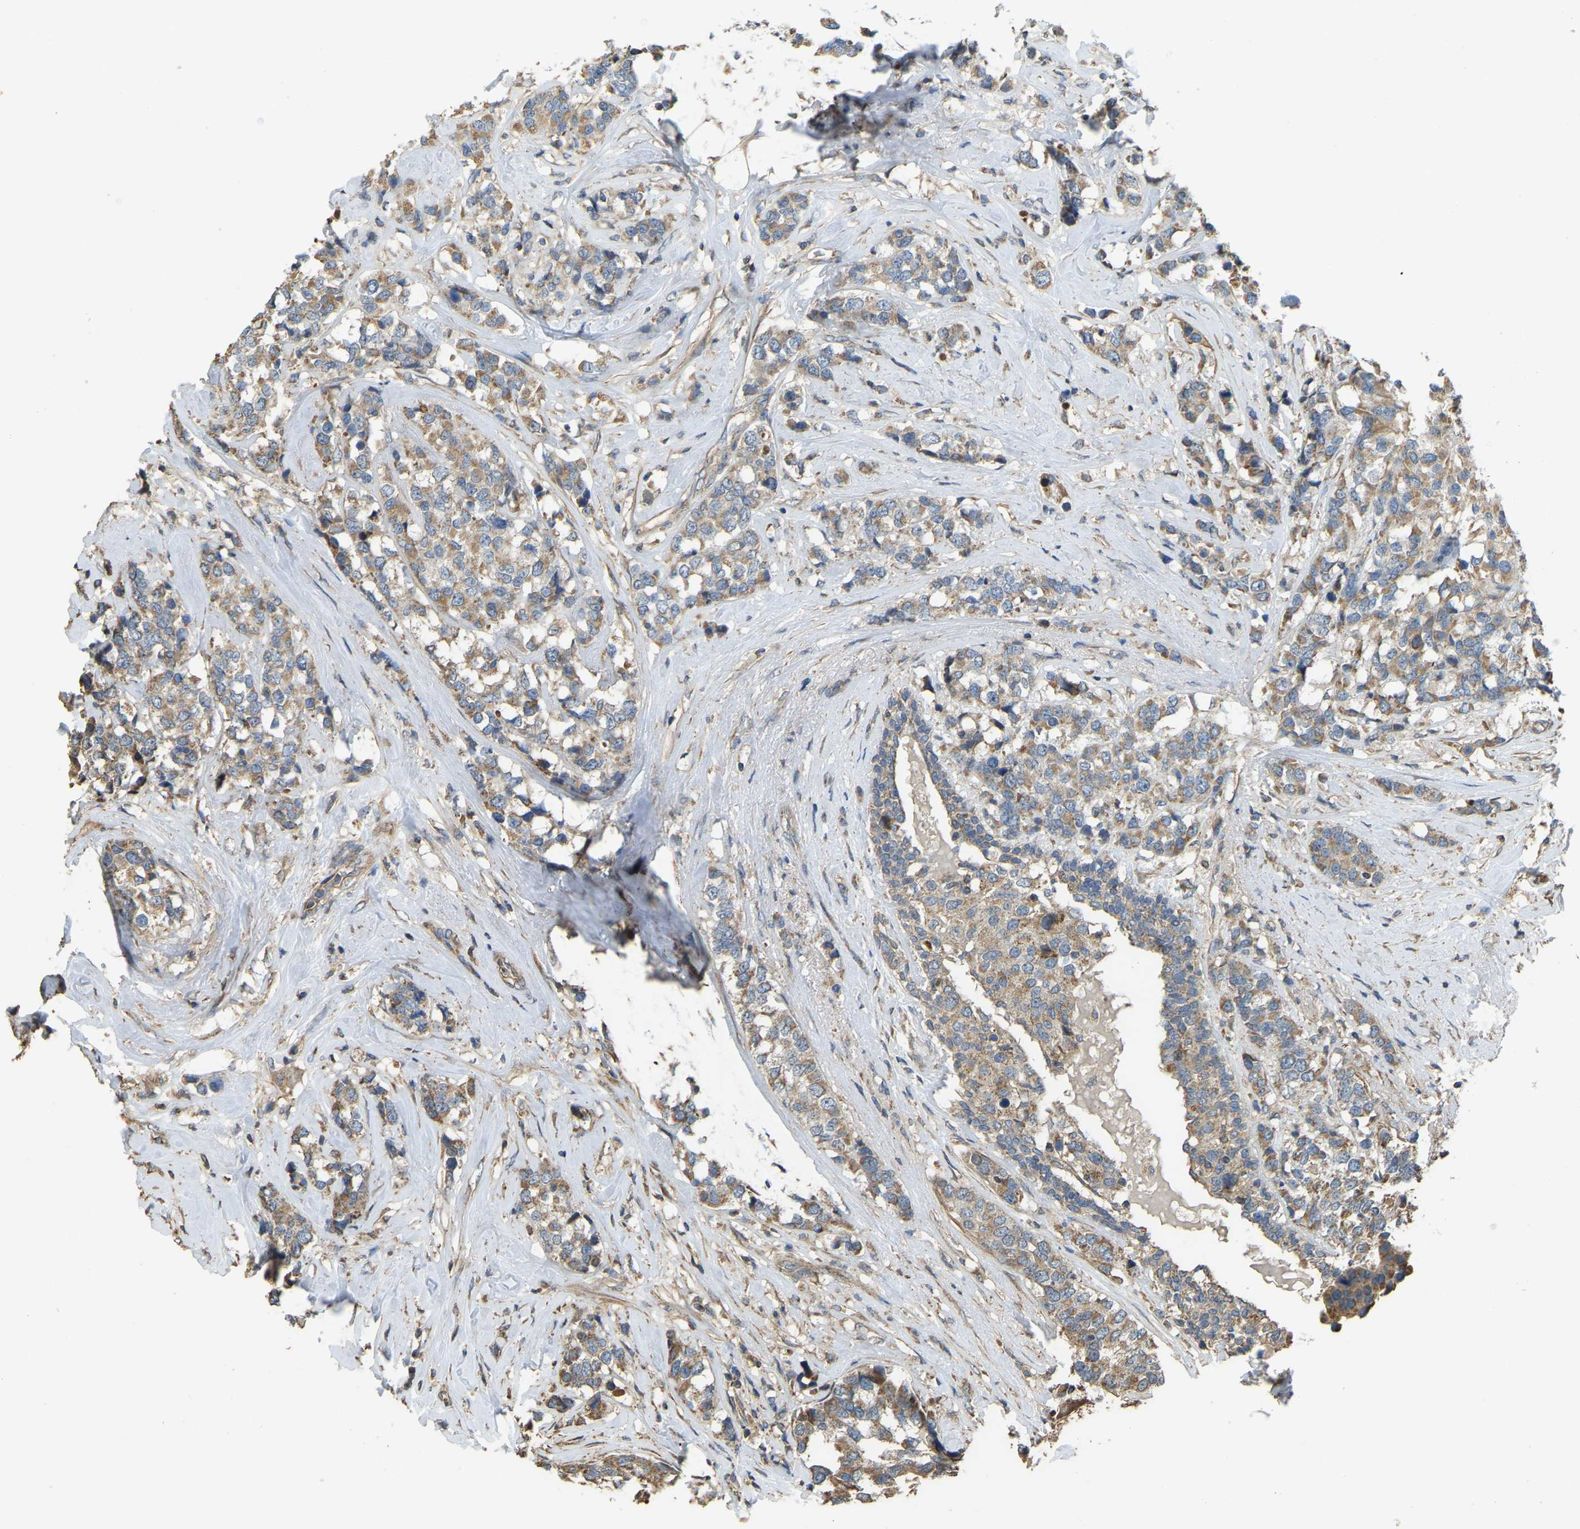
{"staining": {"intensity": "moderate", "quantity": ">75%", "location": "cytoplasmic/membranous"}, "tissue": "breast cancer", "cell_type": "Tumor cells", "image_type": "cancer", "snomed": [{"axis": "morphology", "description": "Lobular carcinoma"}, {"axis": "topography", "description": "Breast"}], "caption": "Immunohistochemistry (DAB) staining of breast cancer demonstrates moderate cytoplasmic/membranous protein staining in about >75% of tumor cells. The protein is shown in brown color, while the nuclei are stained blue.", "gene": "GNG2", "patient": {"sex": "female", "age": 59}}